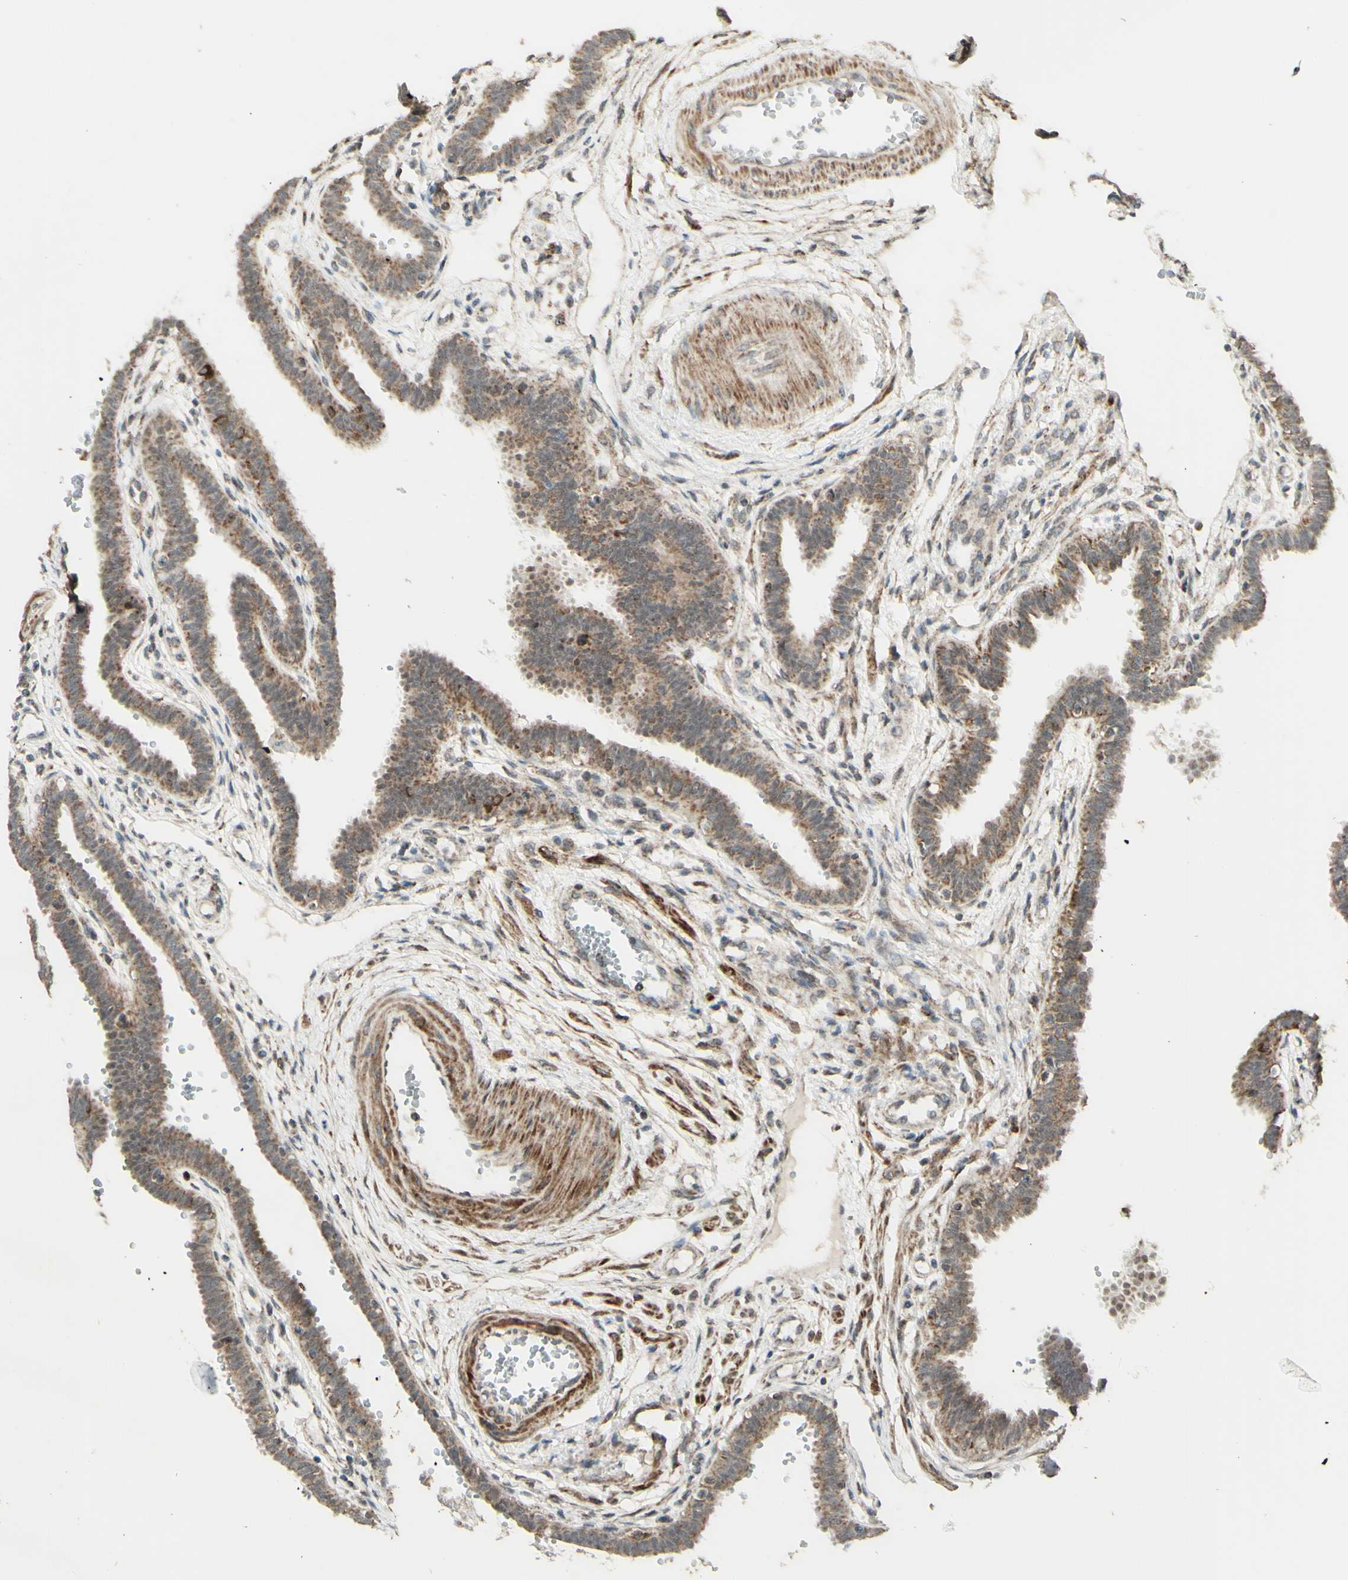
{"staining": {"intensity": "moderate", "quantity": ">75%", "location": "cytoplasmic/membranous"}, "tissue": "fallopian tube", "cell_type": "Glandular cells", "image_type": "normal", "snomed": [{"axis": "morphology", "description": "Normal tissue, NOS"}, {"axis": "topography", "description": "Fallopian tube"}], "caption": "IHC (DAB (3,3'-diaminobenzidine)) staining of unremarkable fallopian tube shows moderate cytoplasmic/membranous protein positivity in approximately >75% of glandular cells.", "gene": "DHRS3", "patient": {"sex": "female", "age": 32}}